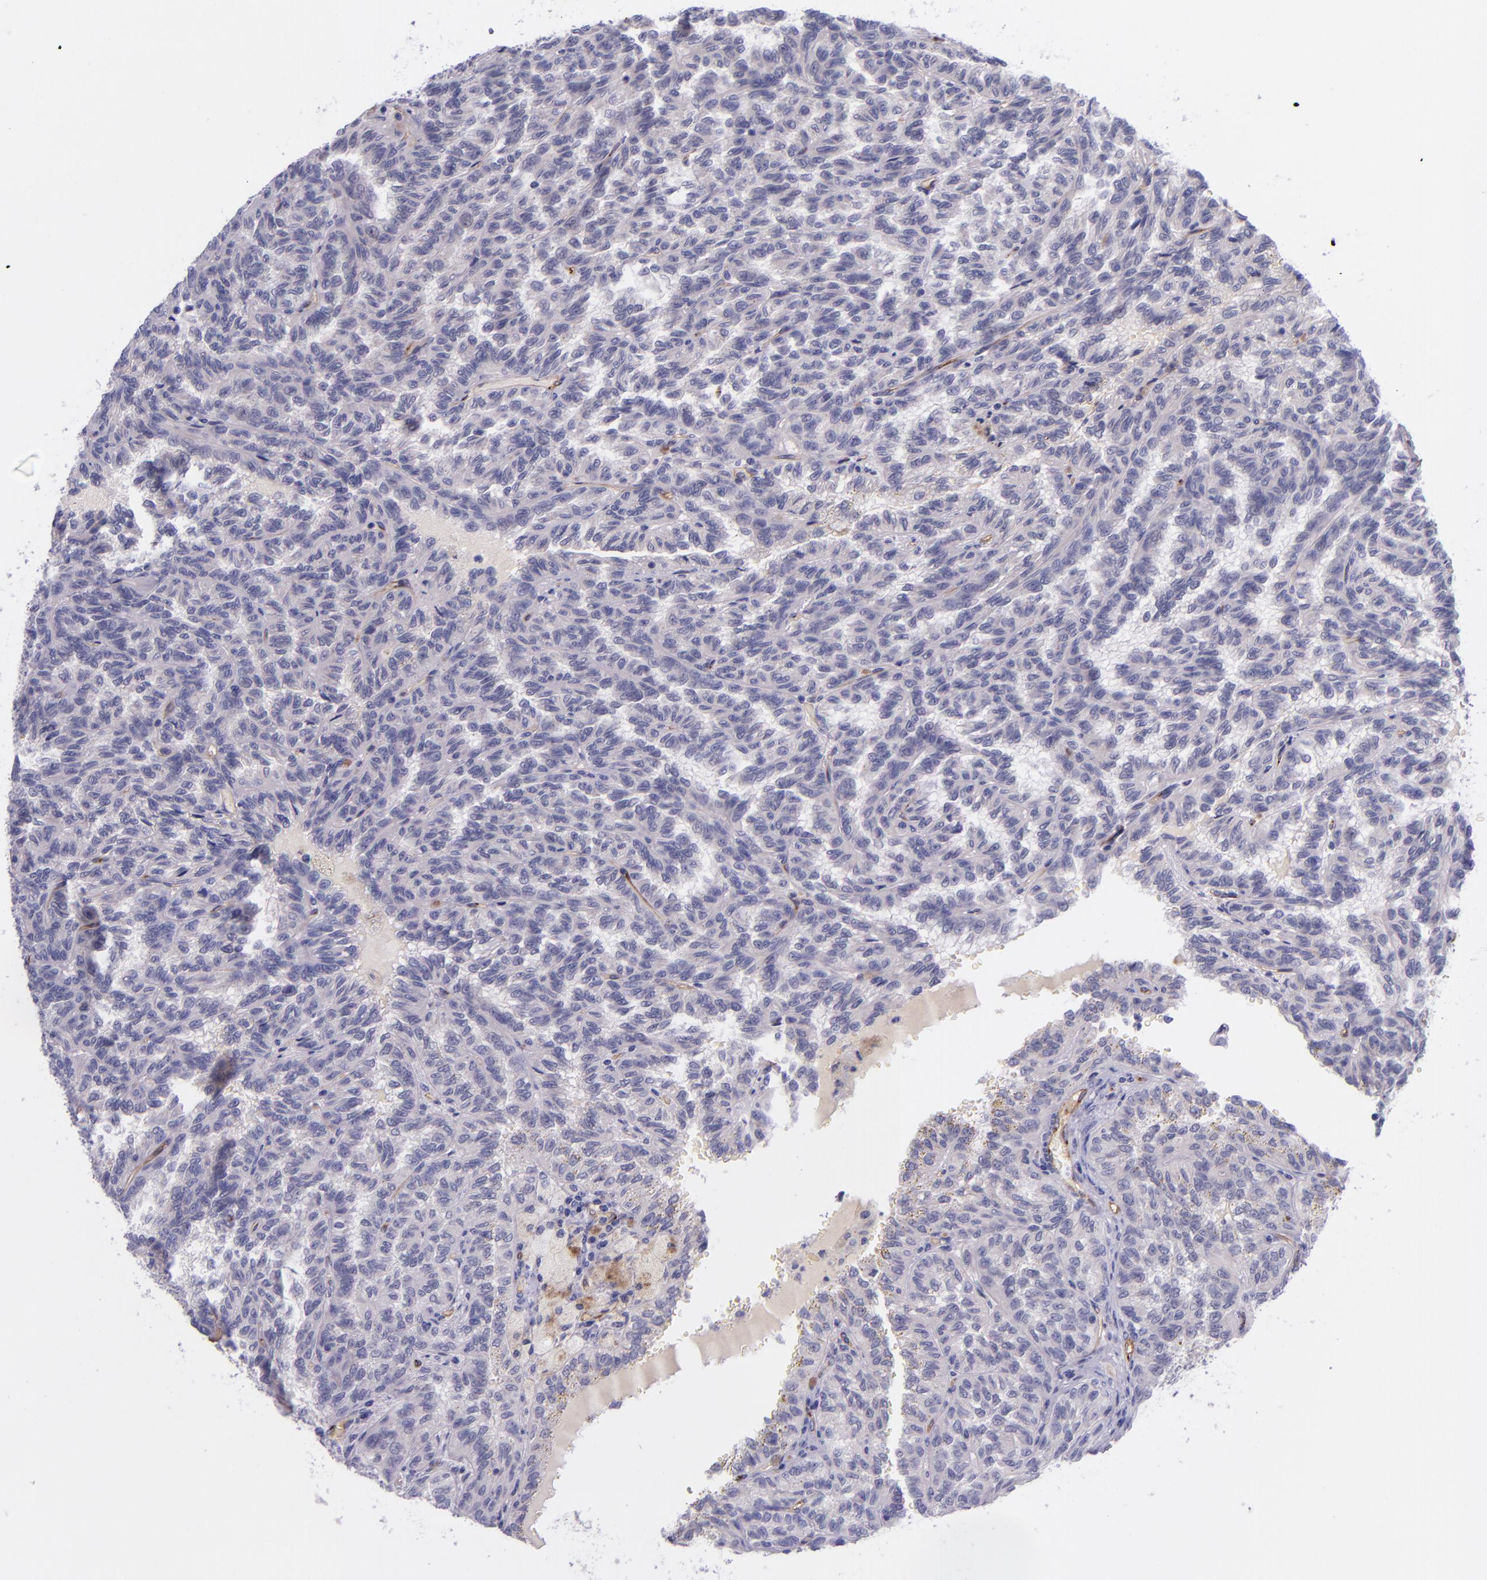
{"staining": {"intensity": "negative", "quantity": "none", "location": "none"}, "tissue": "renal cancer", "cell_type": "Tumor cells", "image_type": "cancer", "snomed": [{"axis": "morphology", "description": "Inflammation, NOS"}, {"axis": "morphology", "description": "Adenocarcinoma, NOS"}, {"axis": "topography", "description": "Kidney"}], "caption": "This is an IHC histopathology image of renal cancer (adenocarcinoma). There is no staining in tumor cells.", "gene": "NOS3", "patient": {"sex": "male", "age": 68}}